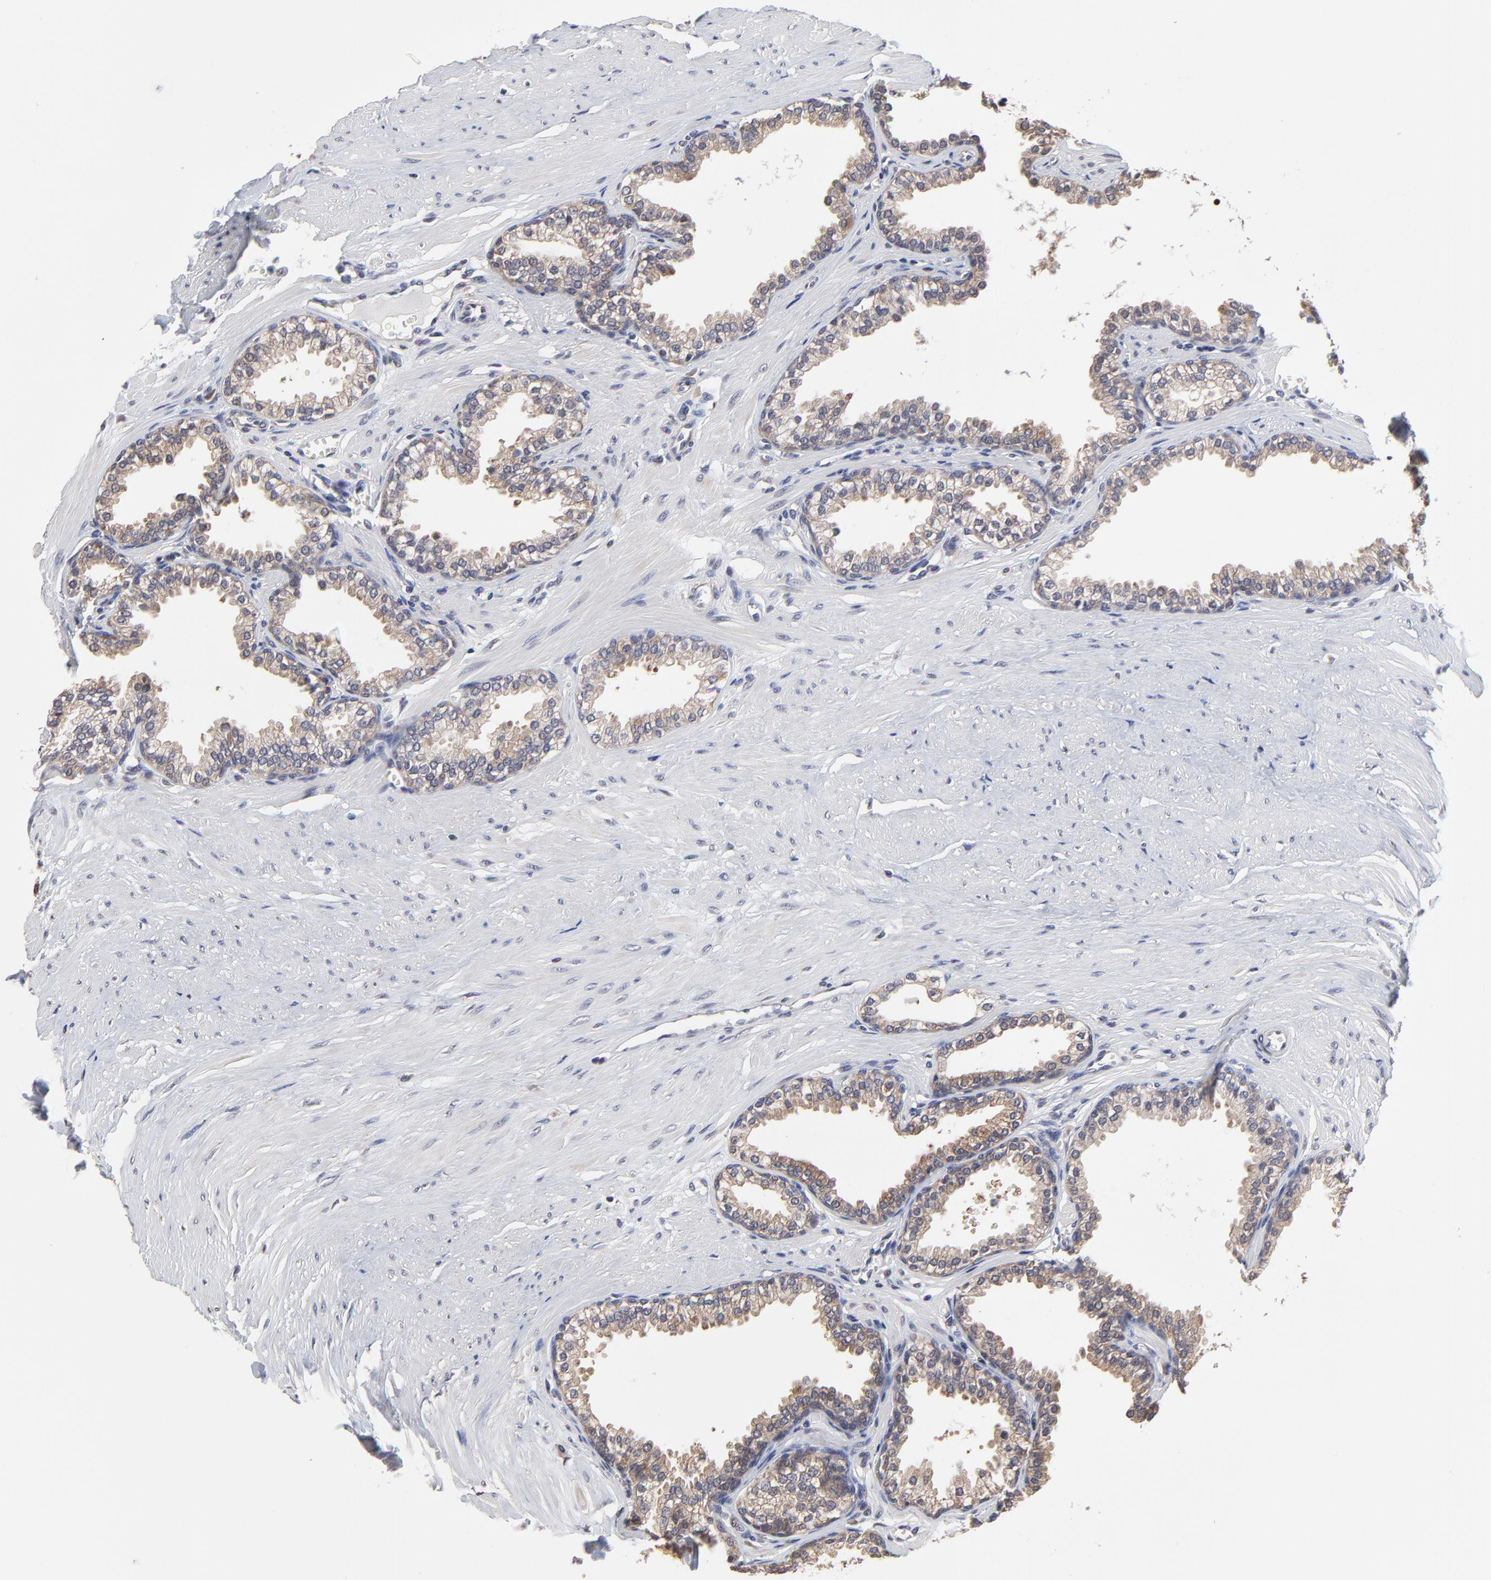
{"staining": {"intensity": "weak", "quantity": ">75%", "location": "cytoplasmic/membranous"}, "tissue": "prostate", "cell_type": "Glandular cells", "image_type": "normal", "snomed": [{"axis": "morphology", "description": "Normal tissue, NOS"}, {"axis": "topography", "description": "Prostate"}], "caption": "An immunohistochemistry micrograph of benign tissue is shown. Protein staining in brown shows weak cytoplasmic/membranous positivity in prostate within glandular cells. (IHC, brightfield microscopy, high magnification).", "gene": "CCT2", "patient": {"sex": "male", "age": 64}}